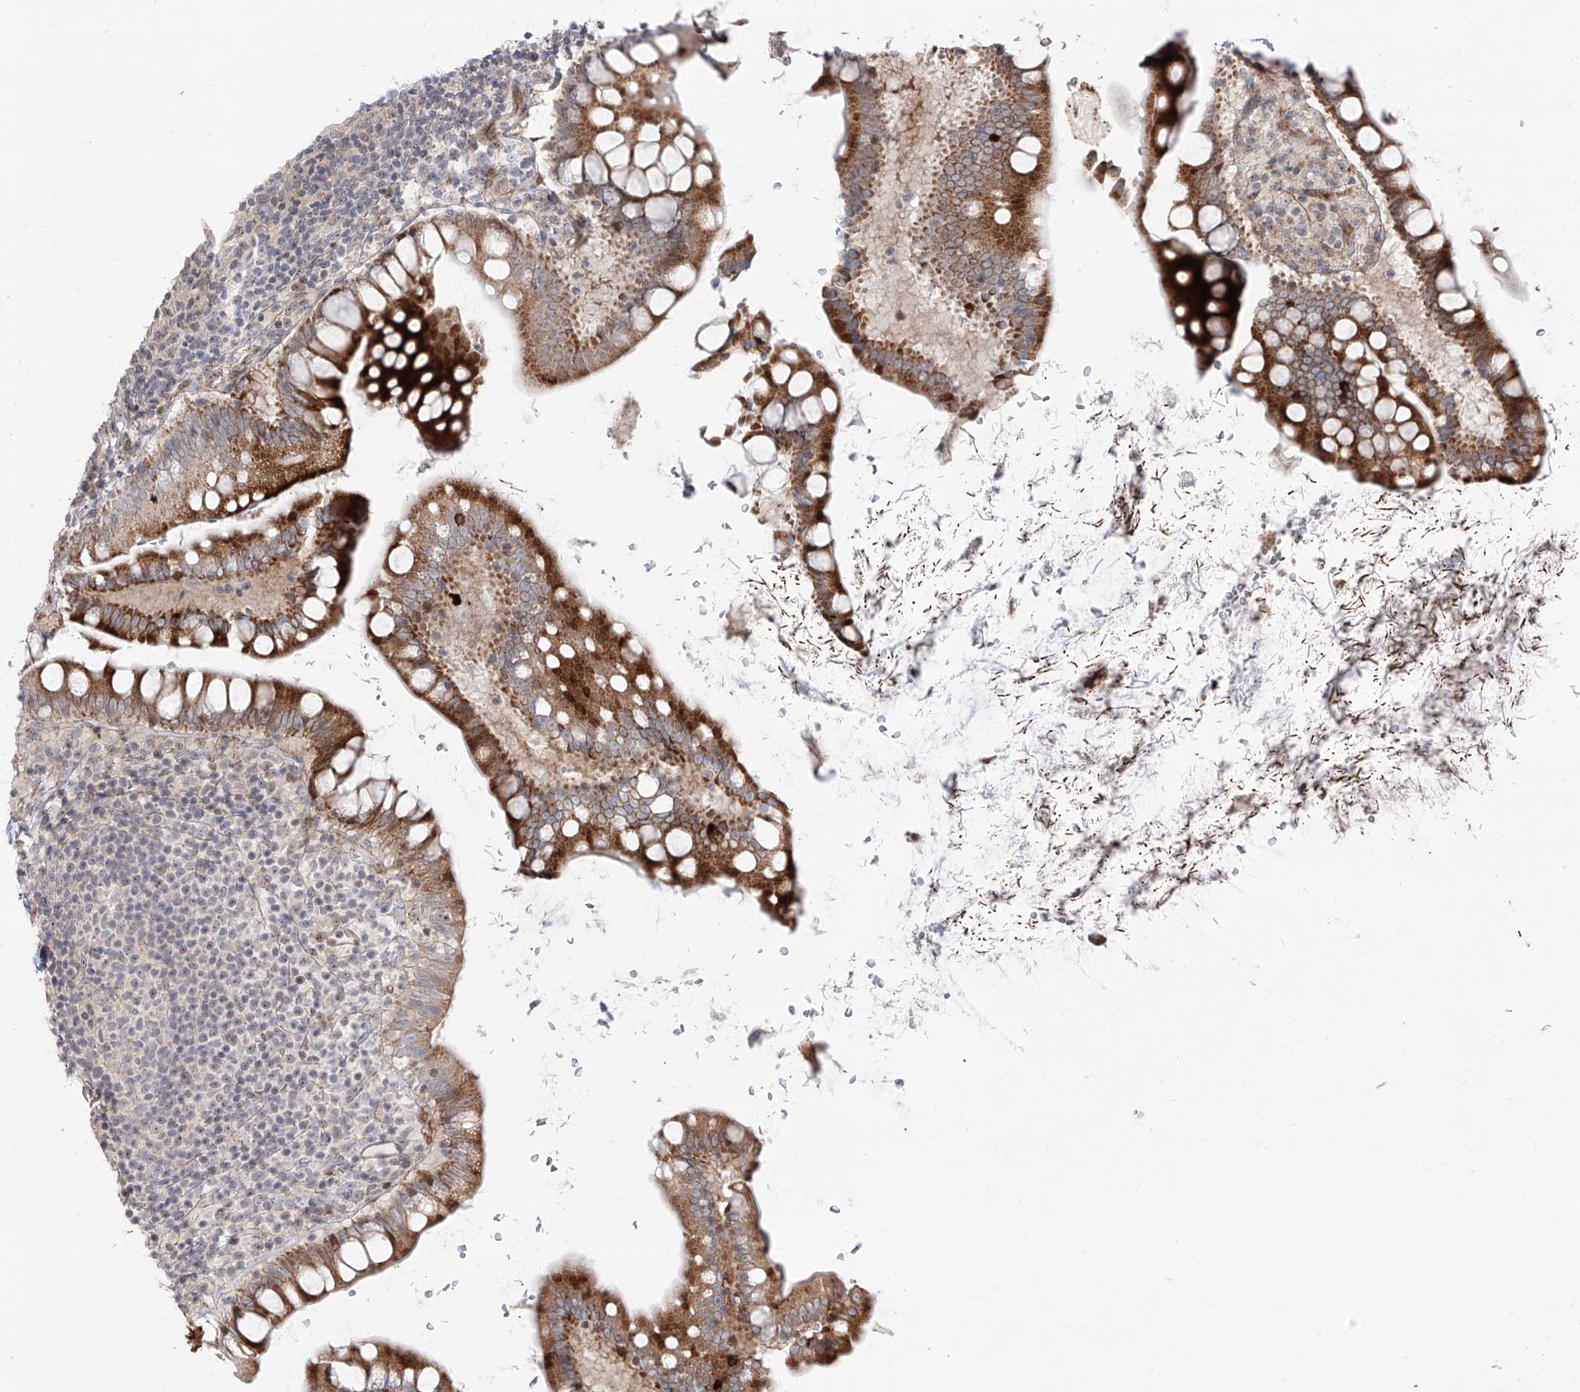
{"staining": {"intensity": "moderate", "quantity": ">75%", "location": "cytoplasmic/membranous"}, "tissue": "small intestine", "cell_type": "Glandular cells", "image_type": "normal", "snomed": [{"axis": "morphology", "description": "Normal tissue, NOS"}, {"axis": "topography", "description": "Small intestine"}], "caption": "An immunohistochemistry (IHC) image of benign tissue is shown. Protein staining in brown labels moderate cytoplasmic/membranous positivity in small intestine within glandular cells.", "gene": "ZNF180", "patient": {"sex": "female", "age": 84}}